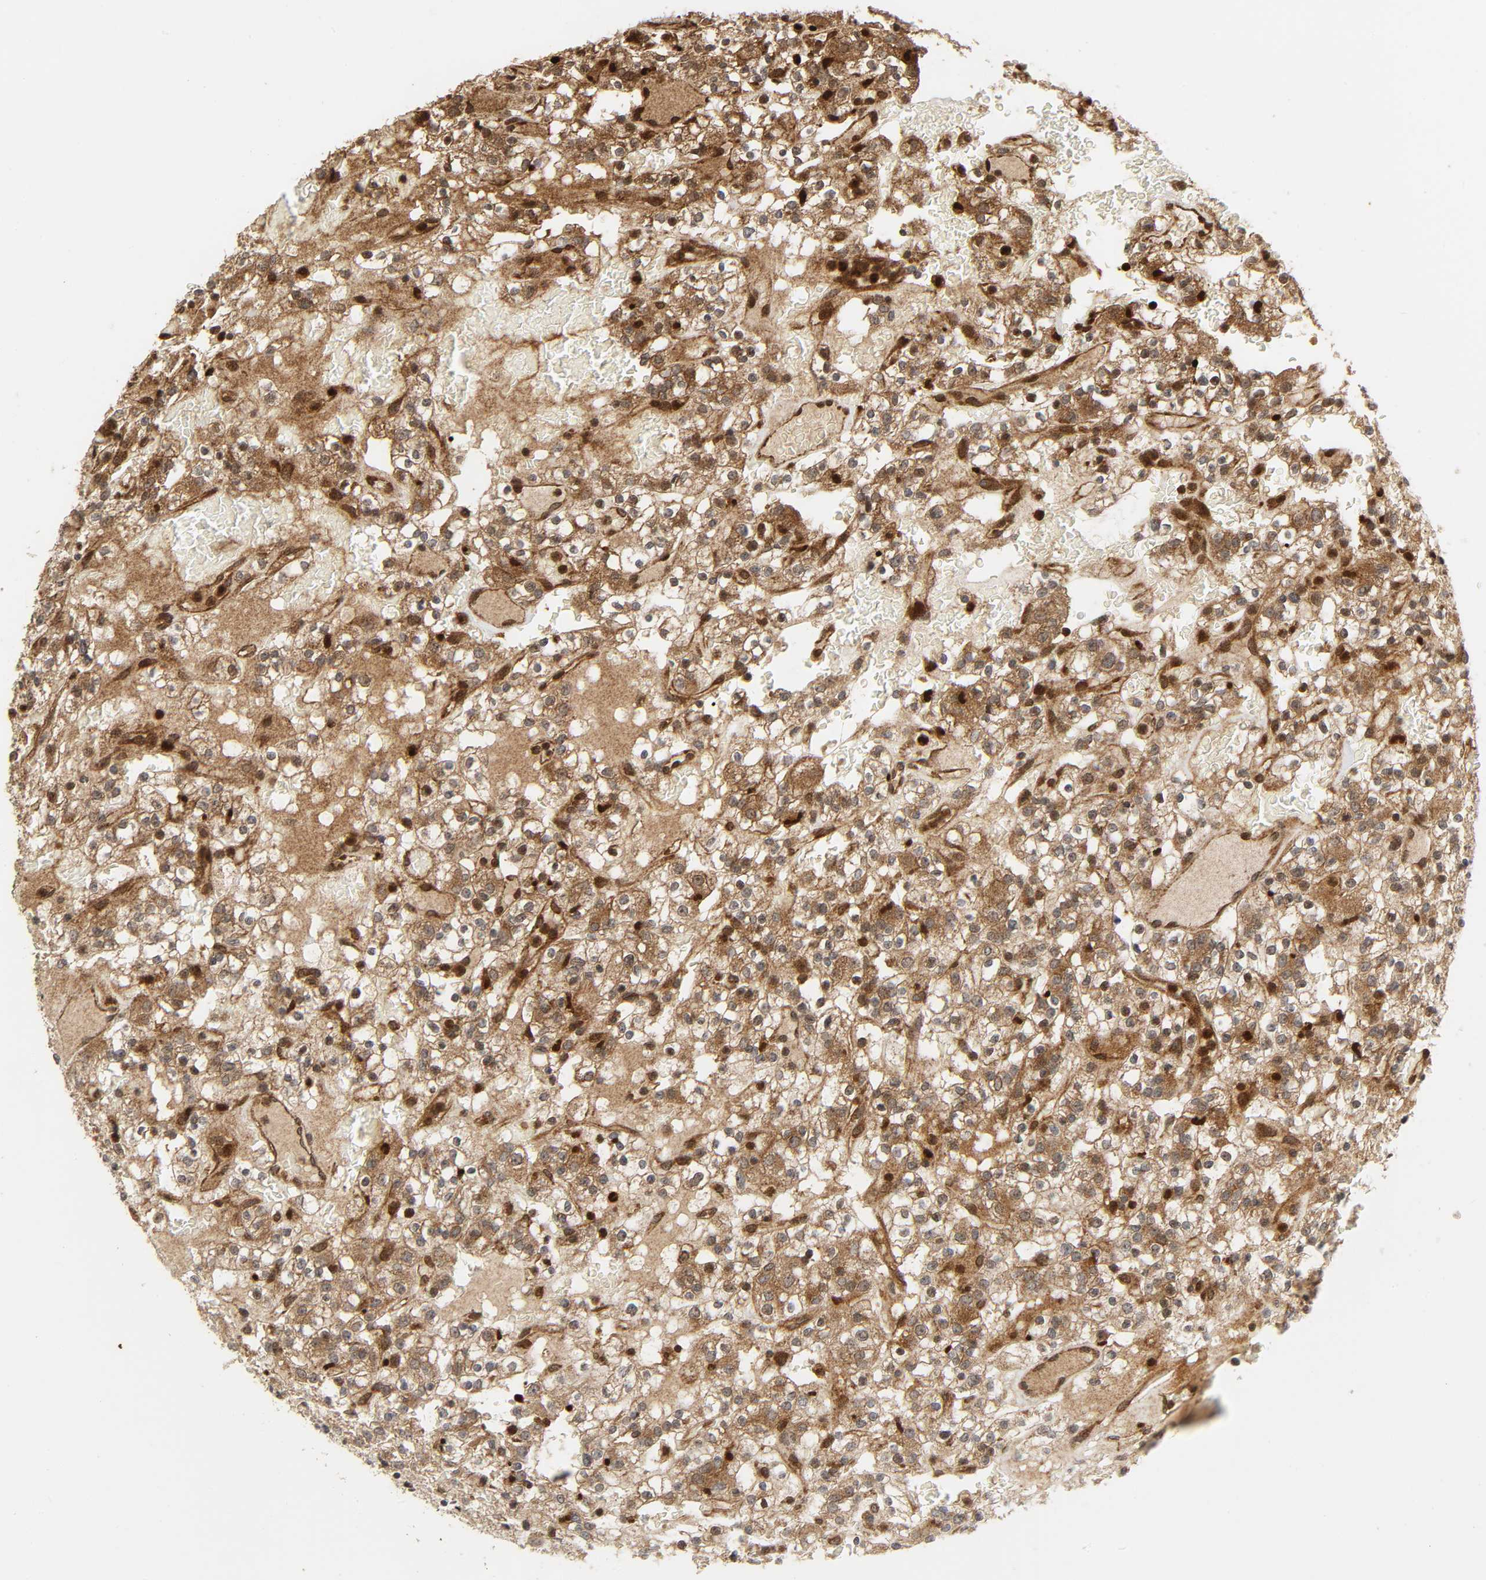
{"staining": {"intensity": "strong", "quantity": ">75%", "location": "cytoplasmic/membranous,nuclear"}, "tissue": "renal cancer", "cell_type": "Tumor cells", "image_type": "cancer", "snomed": [{"axis": "morphology", "description": "Normal tissue, NOS"}, {"axis": "morphology", "description": "Adenocarcinoma, NOS"}, {"axis": "topography", "description": "Kidney"}], "caption": "Tumor cells exhibit high levels of strong cytoplasmic/membranous and nuclear positivity in approximately >75% of cells in human renal cancer. The protein of interest is shown in brown color, while the nuclei are stained blue.", "gene": "CHUK", "patient": {"sex": "female", "age": 72}}